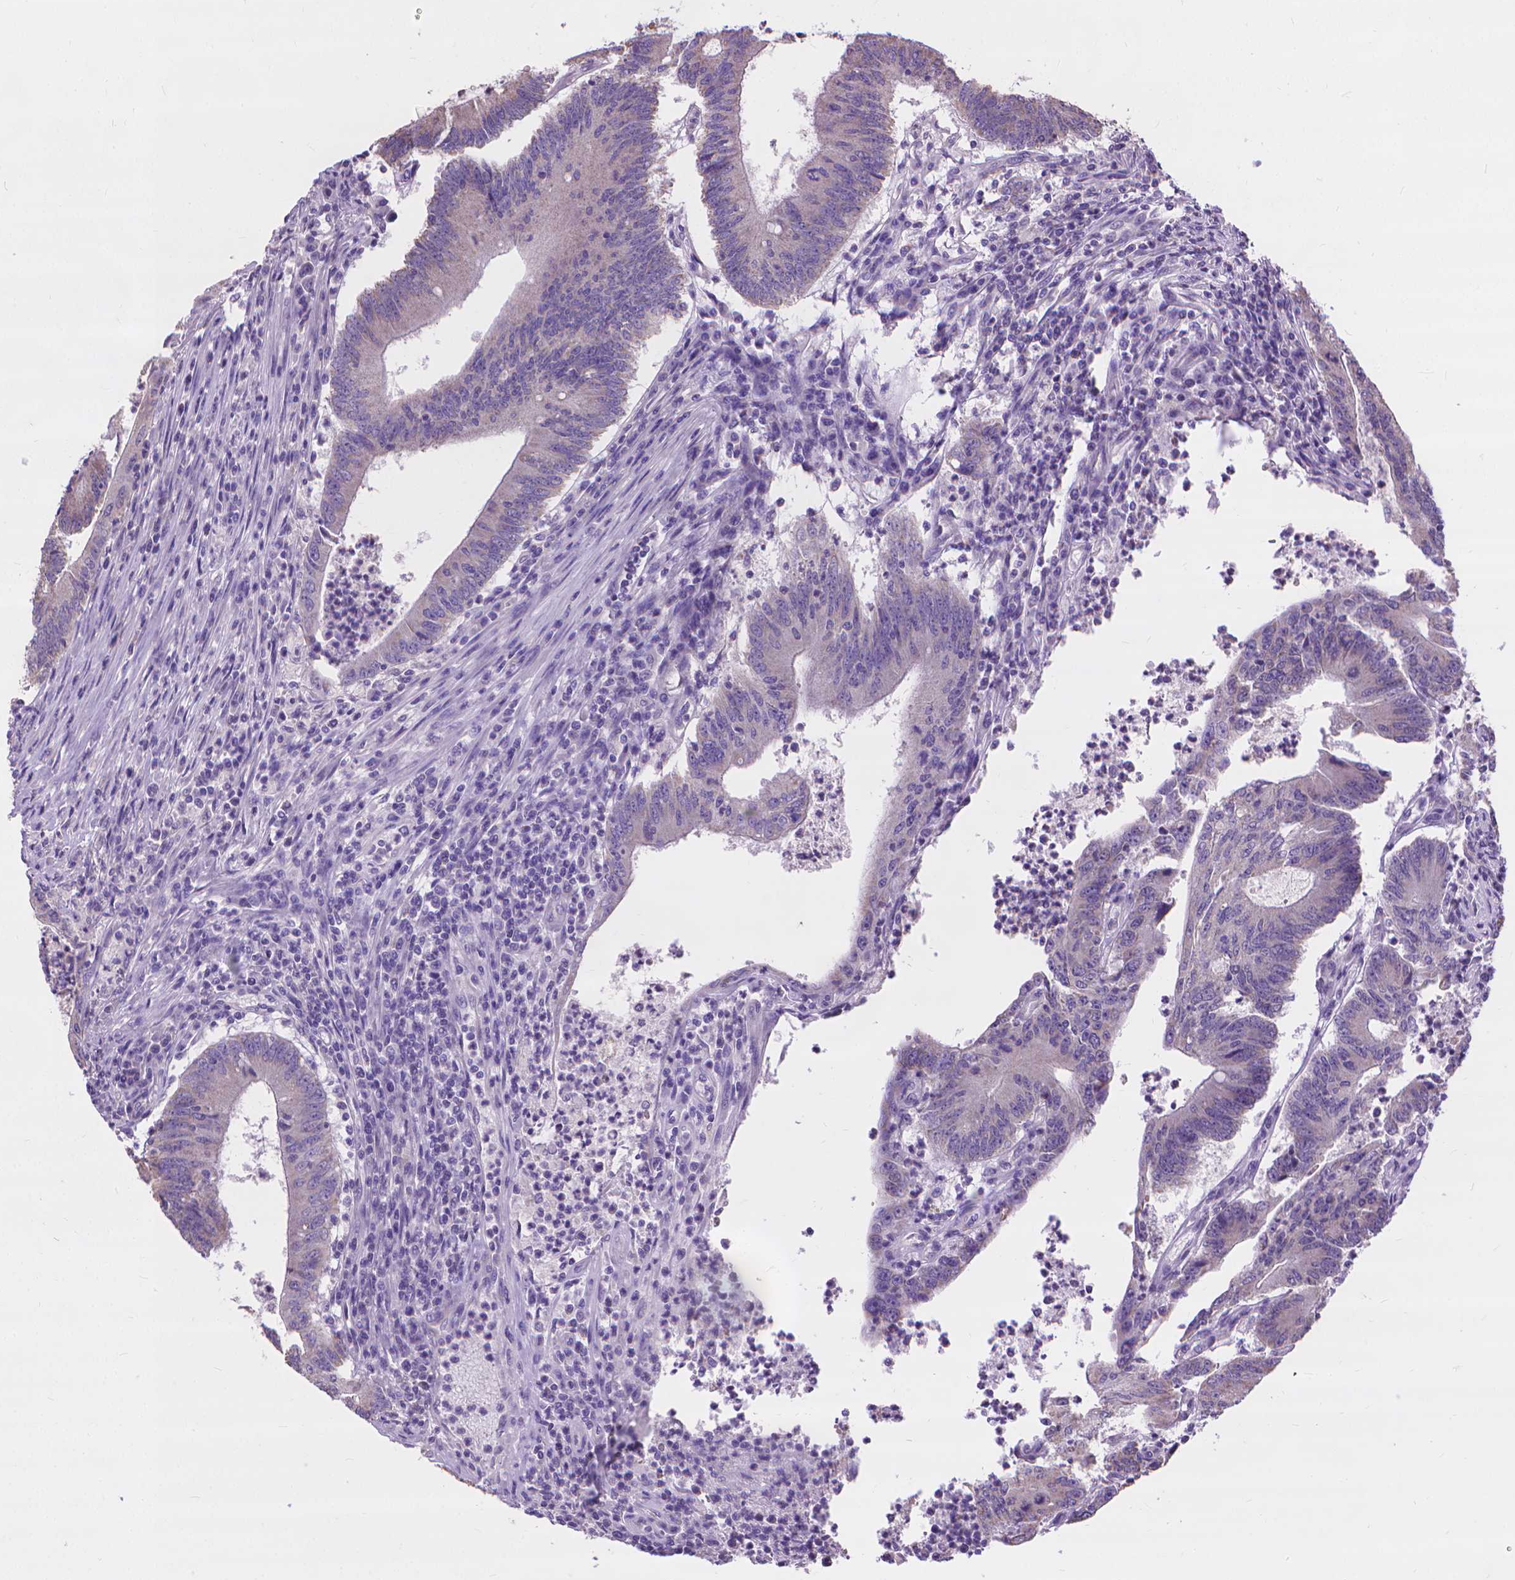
{"staining": {"intensity": "negative", "quantity": "none", "location": "none"}, "tissue": "colorectal cancer", "cell_type": "Tumor cells", "image_type": "cancer", "snomed": [{"axis": "morphology", "description": "Adenocarcinoma, NOS"}, {"axis": "topography", "description": "Colon"}], "caption": "Human colorectal cancer (adenocarcinoma) stained for a protein using immunohistochemistry demonstrates no staining in tumor cells.", "gene": "SYN1", "patient": {"sex": "female", "age": 70}}